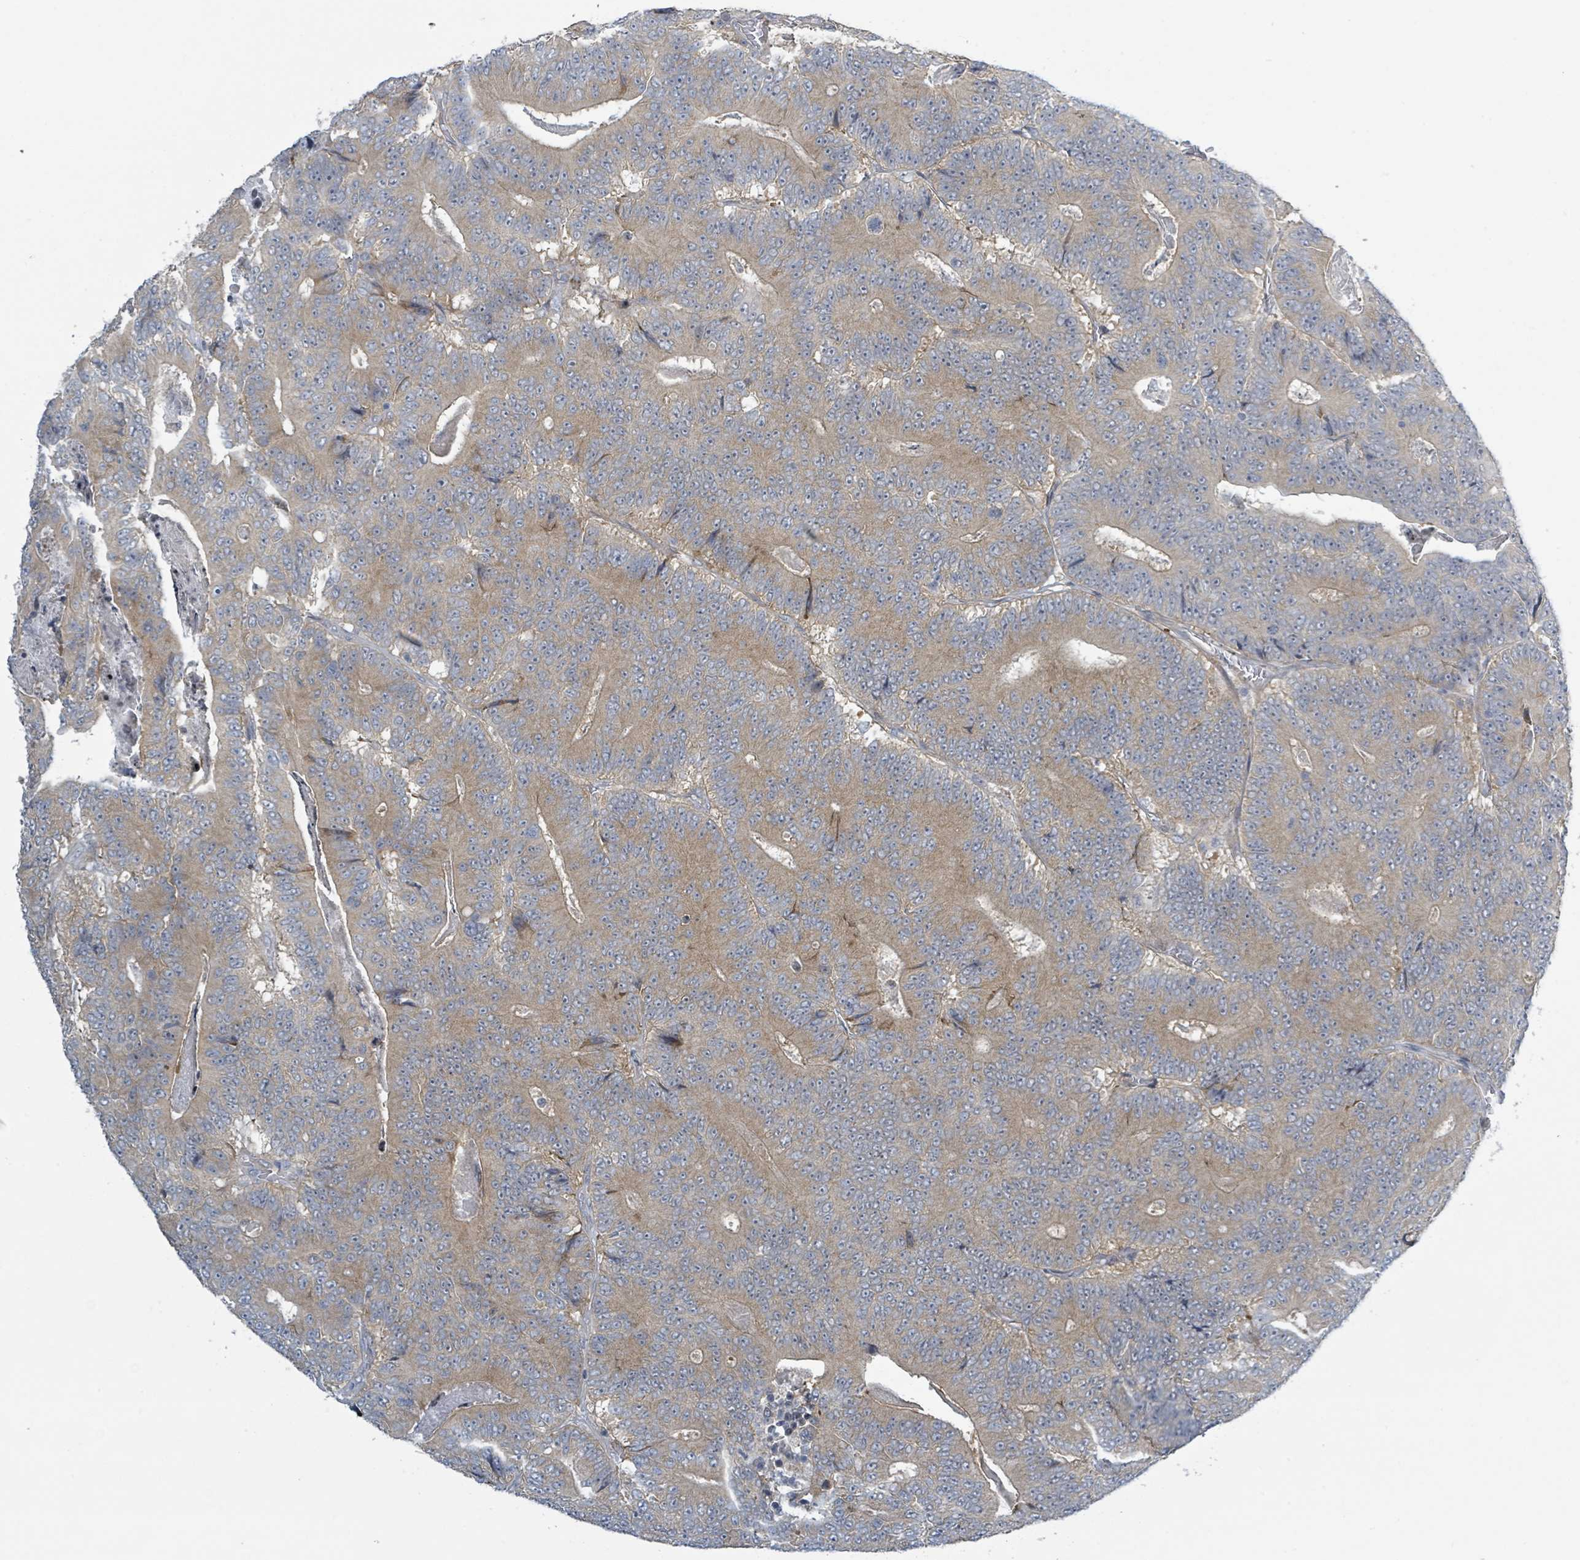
{"staining": {"intensity": "moderate", "quantity": ">75%", "location": "cytoplasmic/membranous"}, "tissue": "colorectal cancer", "cell_type": "Tumor cells", "image_type": "cancer", "snomed": [{"axis": "morphology", "description": "Adenocarcinoma, NOS"}, {"axis": "topography", "description": "Colon"}], "caption": "Adenocarcinoma (colorectal) stained with a brown dye demonstrates moderate cytoplasmic/membranous positive expression in about >75% of tumor cells.", "gene": "RPL32", "patient": {"sex": "male", "age": 83}}